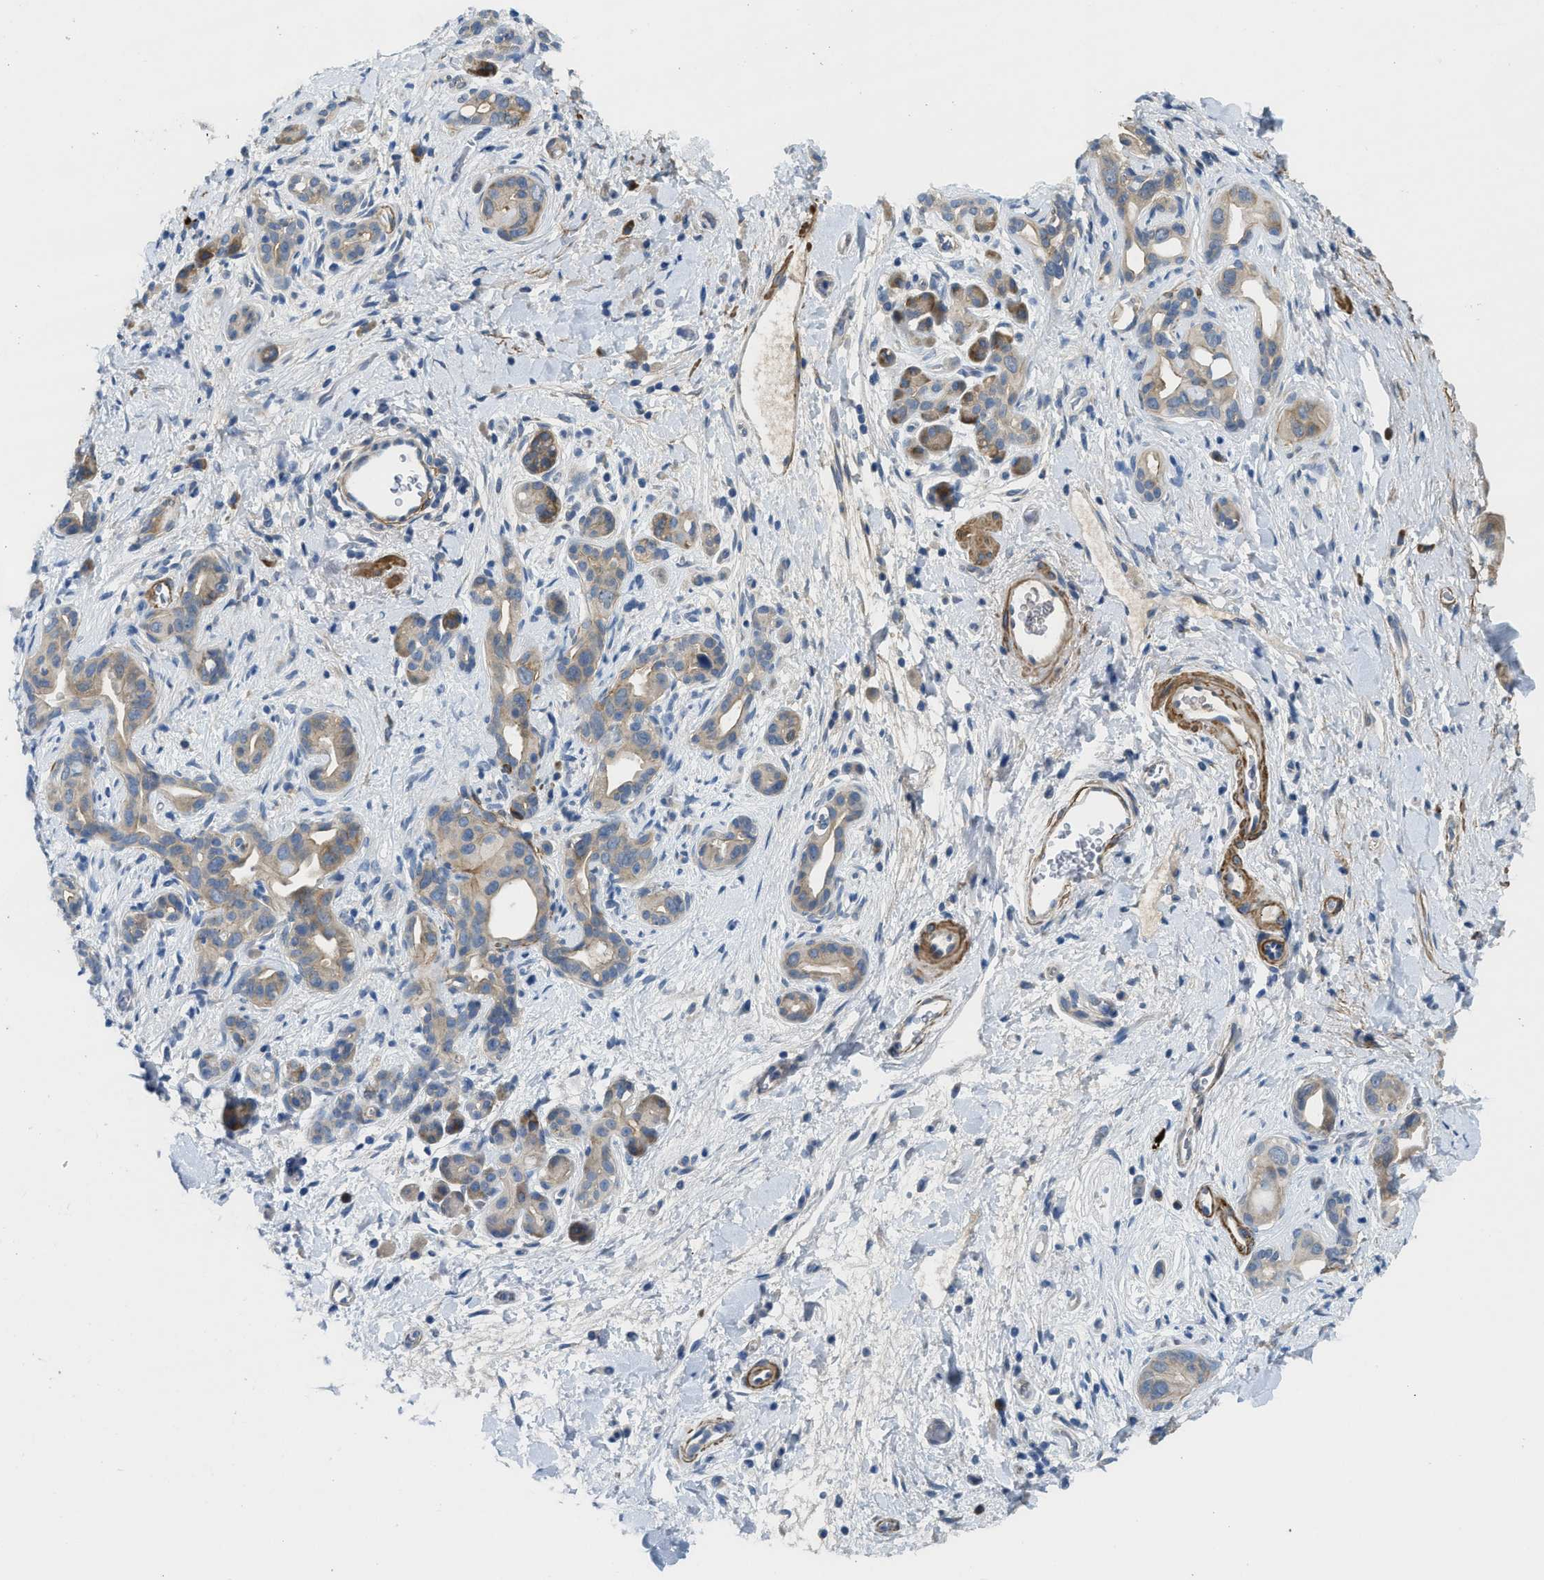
{"staining": {"intensity": "moderate", "quantity": "<25%", "location": "cytoplasmic/membranous"}, "tissue": "pancreatic cancer", "cell_type": "Tumor cells", "image_type": "cancer", "snomed": [{"axis": "morphology", "description": "Adenocarcinoma, NOS"}, {"axis": "topography", "description": "Pancreas"}], "caption": "Pancreatic cancer was stained to show a protein in brown. There is low levels of moderate cytoplasmic/membranous staining in about <25% of tumor cells.", "gene": "BMPR1A", "patient": {"sex": "male", "age": 55}}